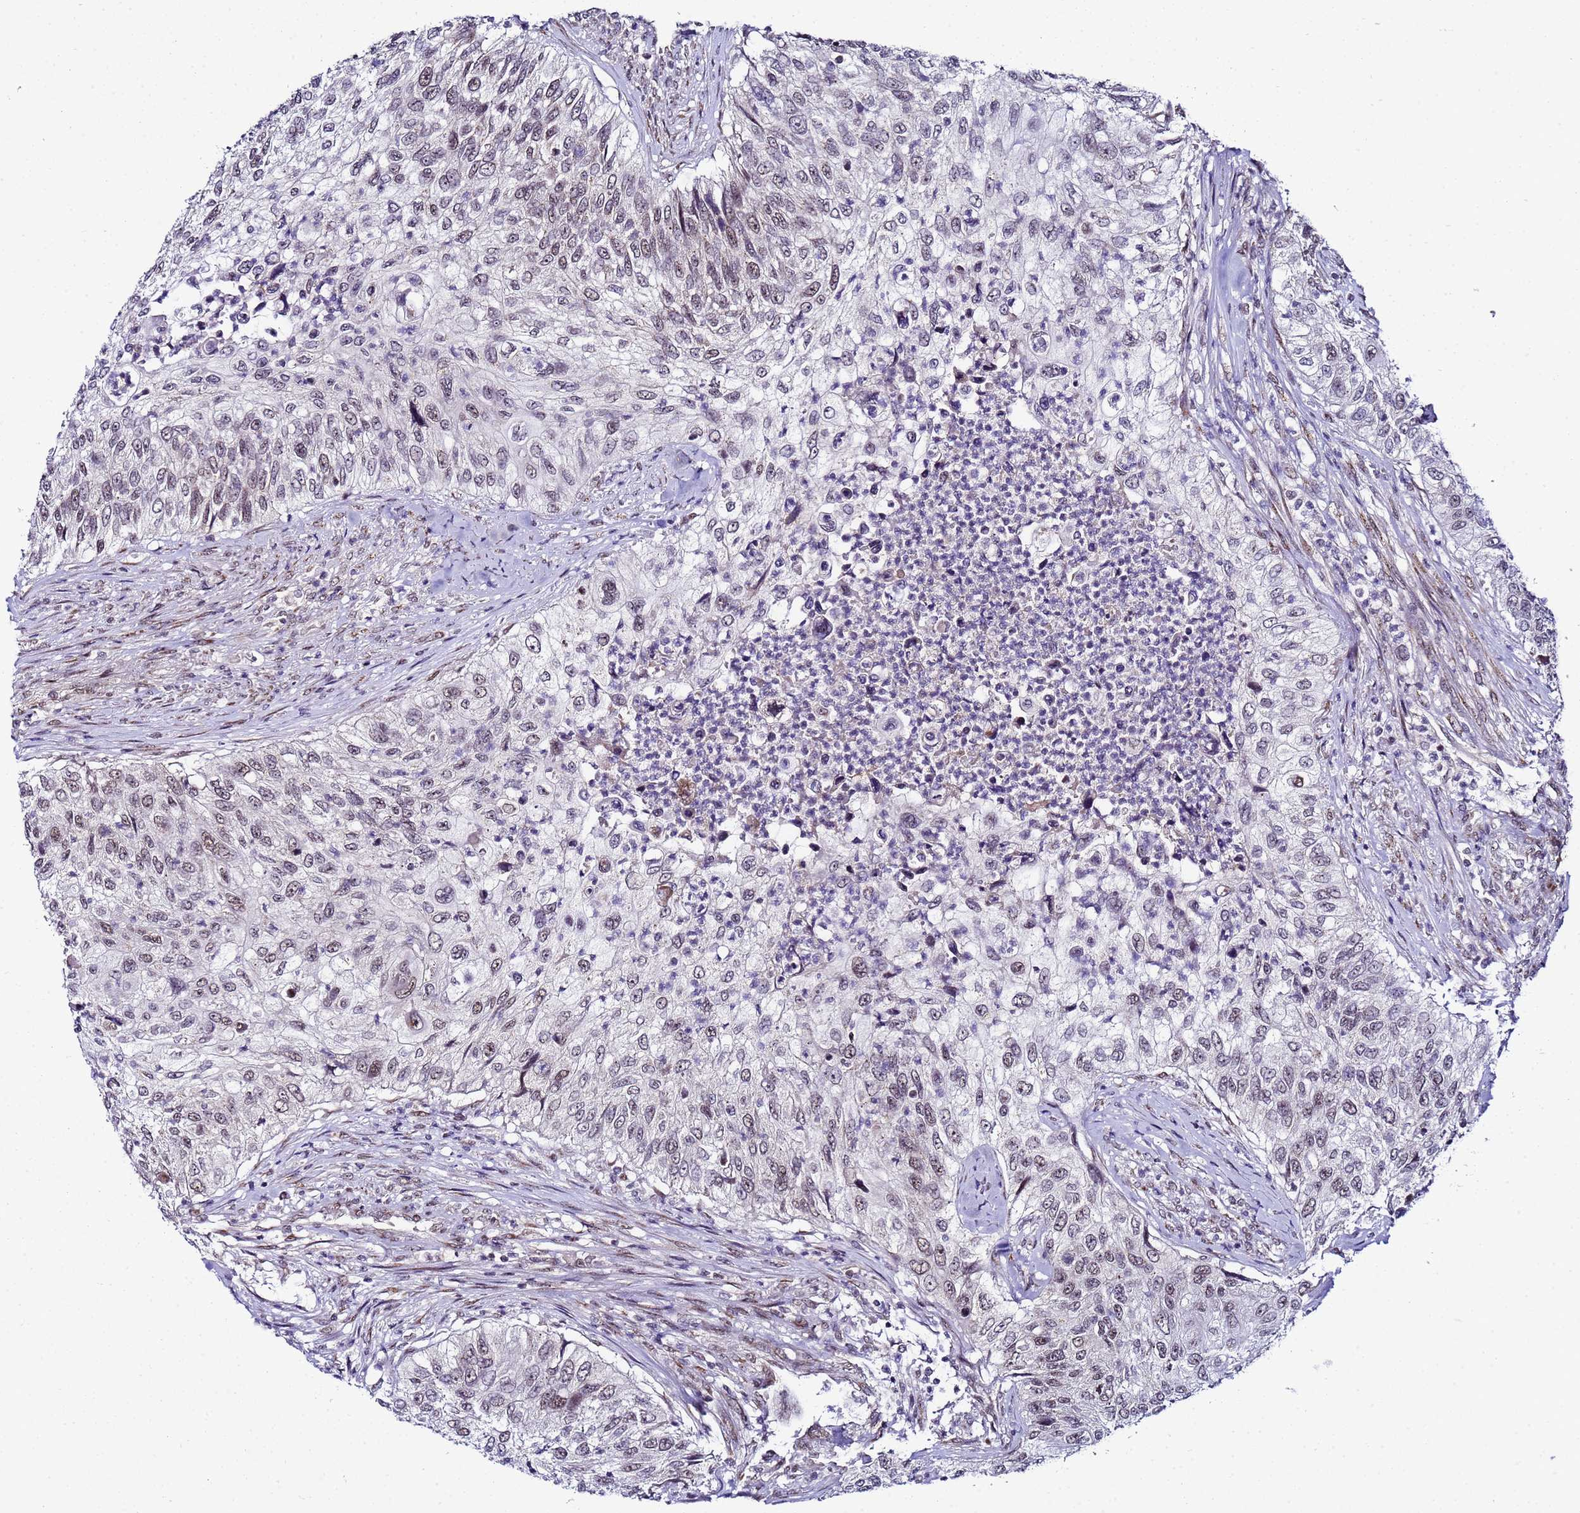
{"staining": {"intensity": "moderate", "quantity": "<25%", "location": "nuclear"}, "tissue": "urothelial cancer", "cell_type": "Tumor cells", "image_type": "cancer", "snomed": [{"axis": "morphology", "description": "Urothelial carcinoma, High grade"}, {"axis": "topography", "description": "Urinary bladder"}], "caption": "The histopathology image exhibits immunohistochemical staining of urothelial cancer. There is moderate nuclear expression is appreciated in approximately <25% of tumor cells.", "gene": "C19orf47", "patient": {"sex": "female", "age": 60}}